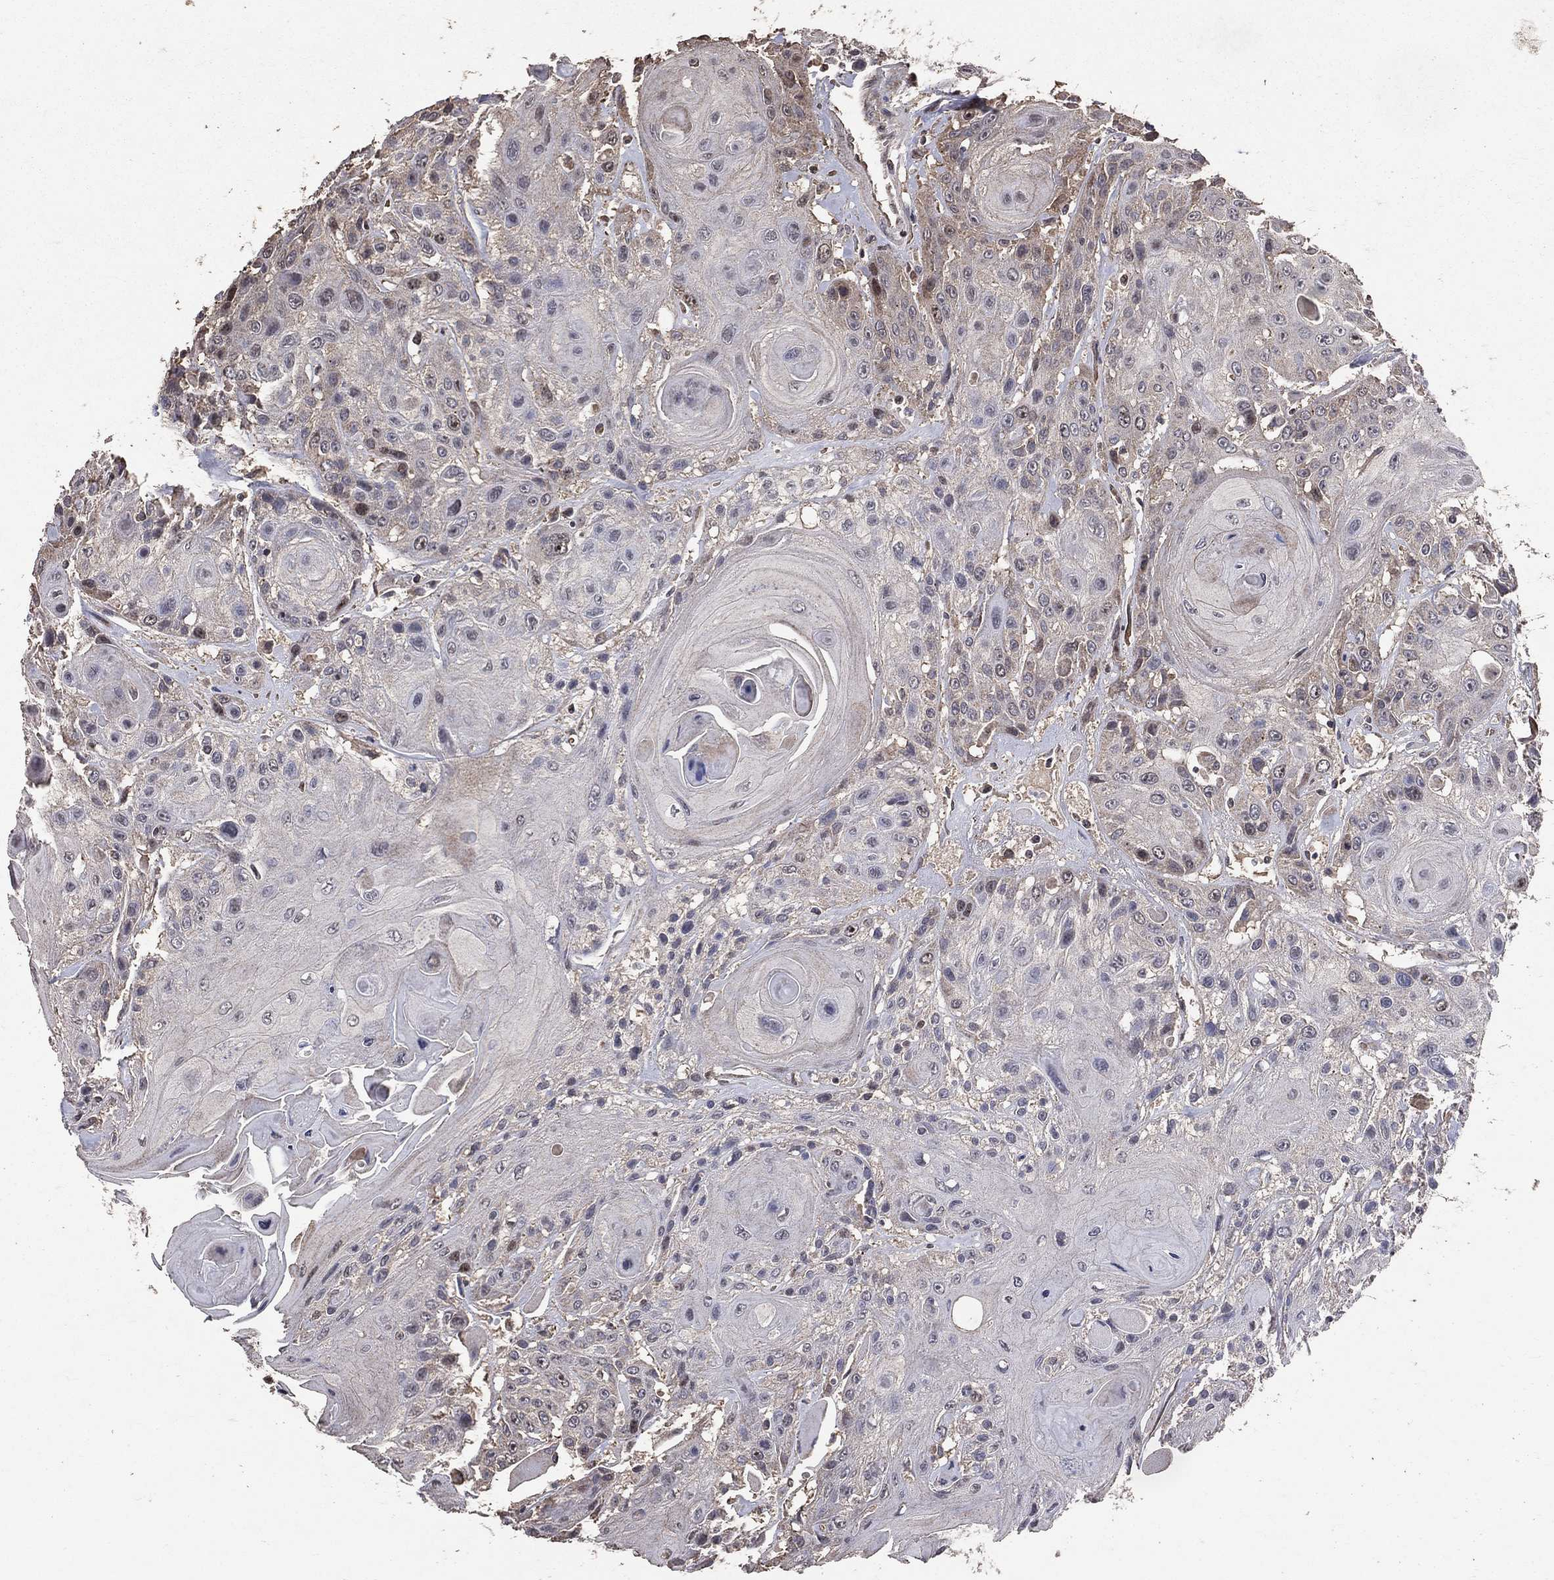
{"staining": {"intensity": "weak", "quantity": "<25%", "location": "cytoplasmic/membranous"}, "tissue": "head and neck cancer", "cell_type": "Tumor cells", "image_type": "cancer", "snomed": [{"axis": "morphology", "description": "Squamous cell carcinoma, NOS"}, {"axis": "topography", "description": "Head-Neck"}], "caption": "Immunohistochemical staining of head and neck cancer (squamous cell carcinoma) displays no significant positivity in tumor cells.", "gene": "LY6K", "patient": {"sex": "female", "age": 59}}